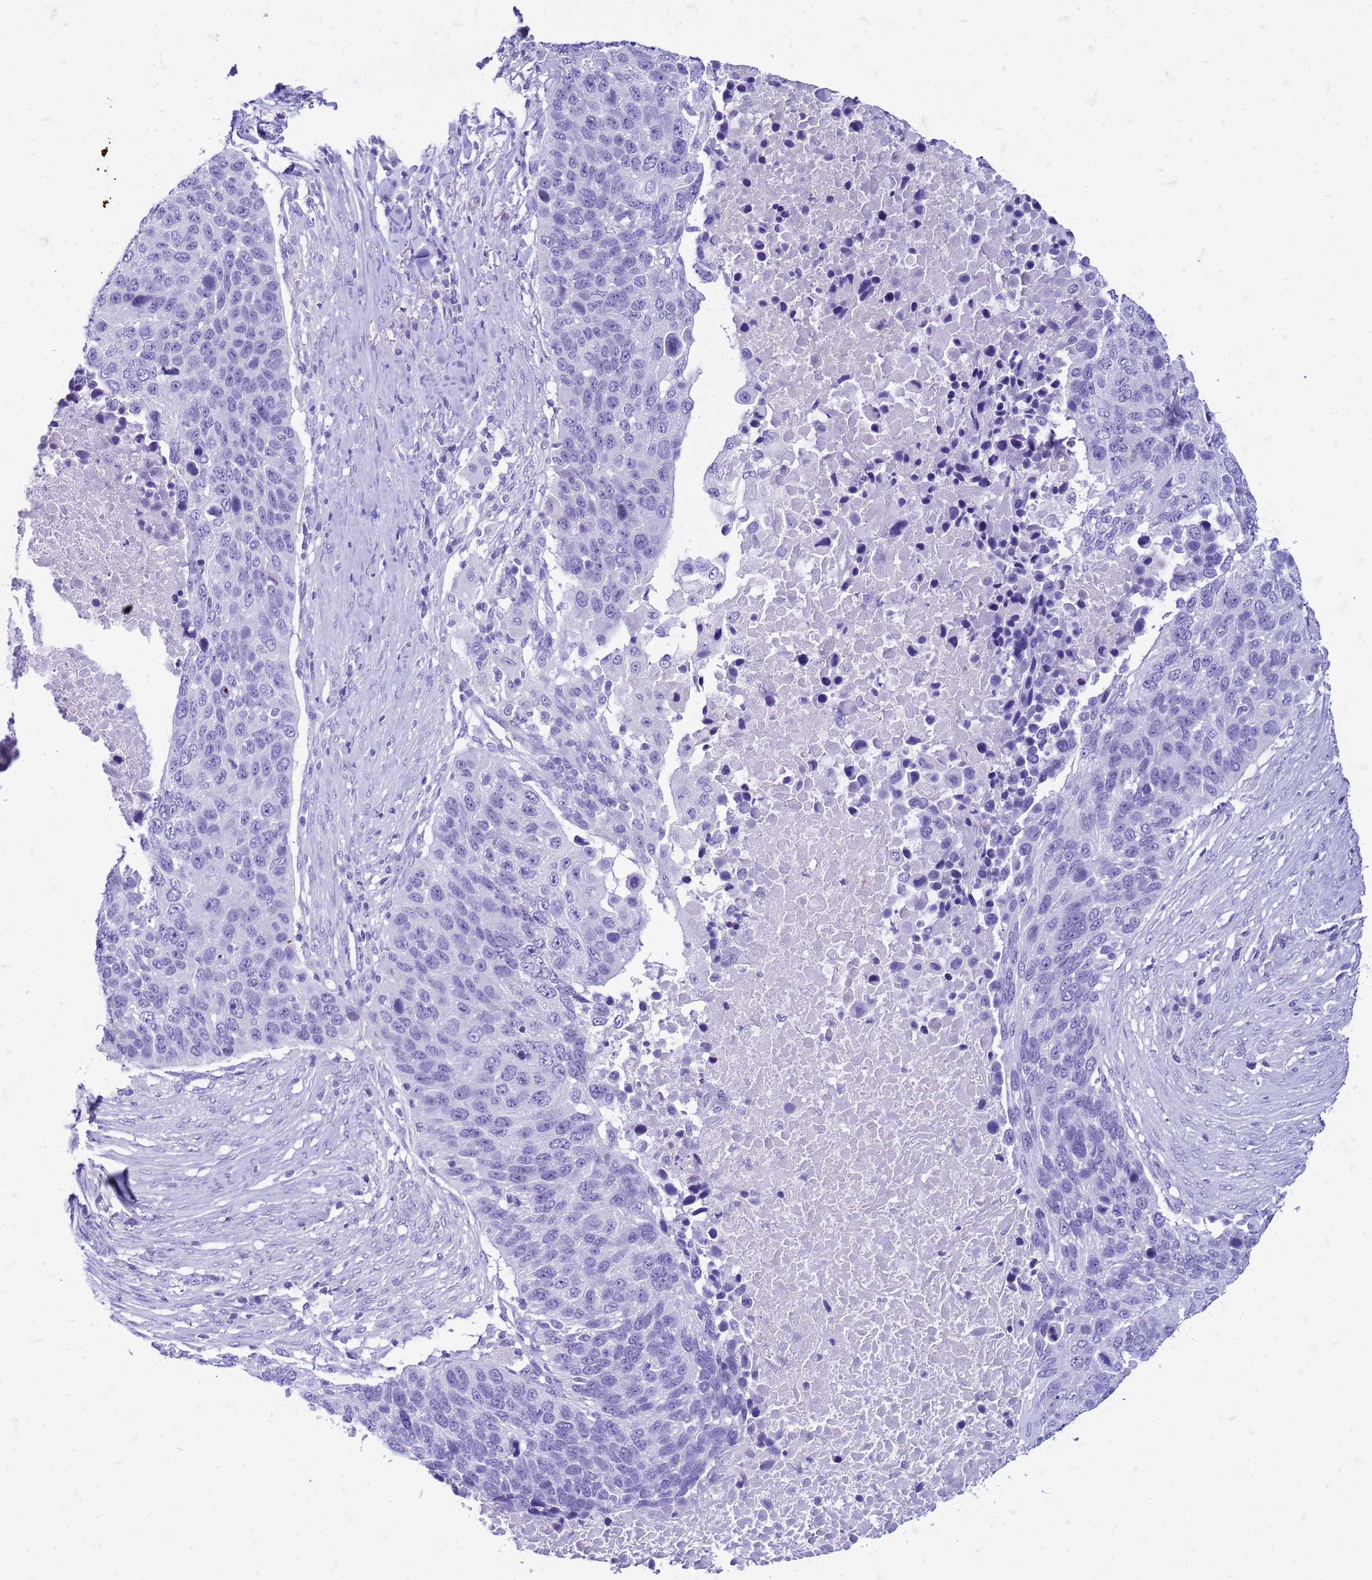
{"staining": {"intensity": "negative", "quantity": "none", "location": "none"}, "tissue": "lung cancer", "cell_type": "Tumor cells", "image_type": "cancer", "snomed": [{"axis": "morphology", "description": "Normal tissue, NOS"}, {"axis": "morphology", "description": "Squamous cell carcinoma, NOS"}, {"axis": "topography", "description": "Lymph node"}, {"axis": "topography", "description": "Lung"}], "caption": "Histopathology image shows no protein positivity in tumor cells of lung squamous cell carcinoma tissue.", "gene": "CFAP100", "patient": {"sex": "male", "age": 66}}